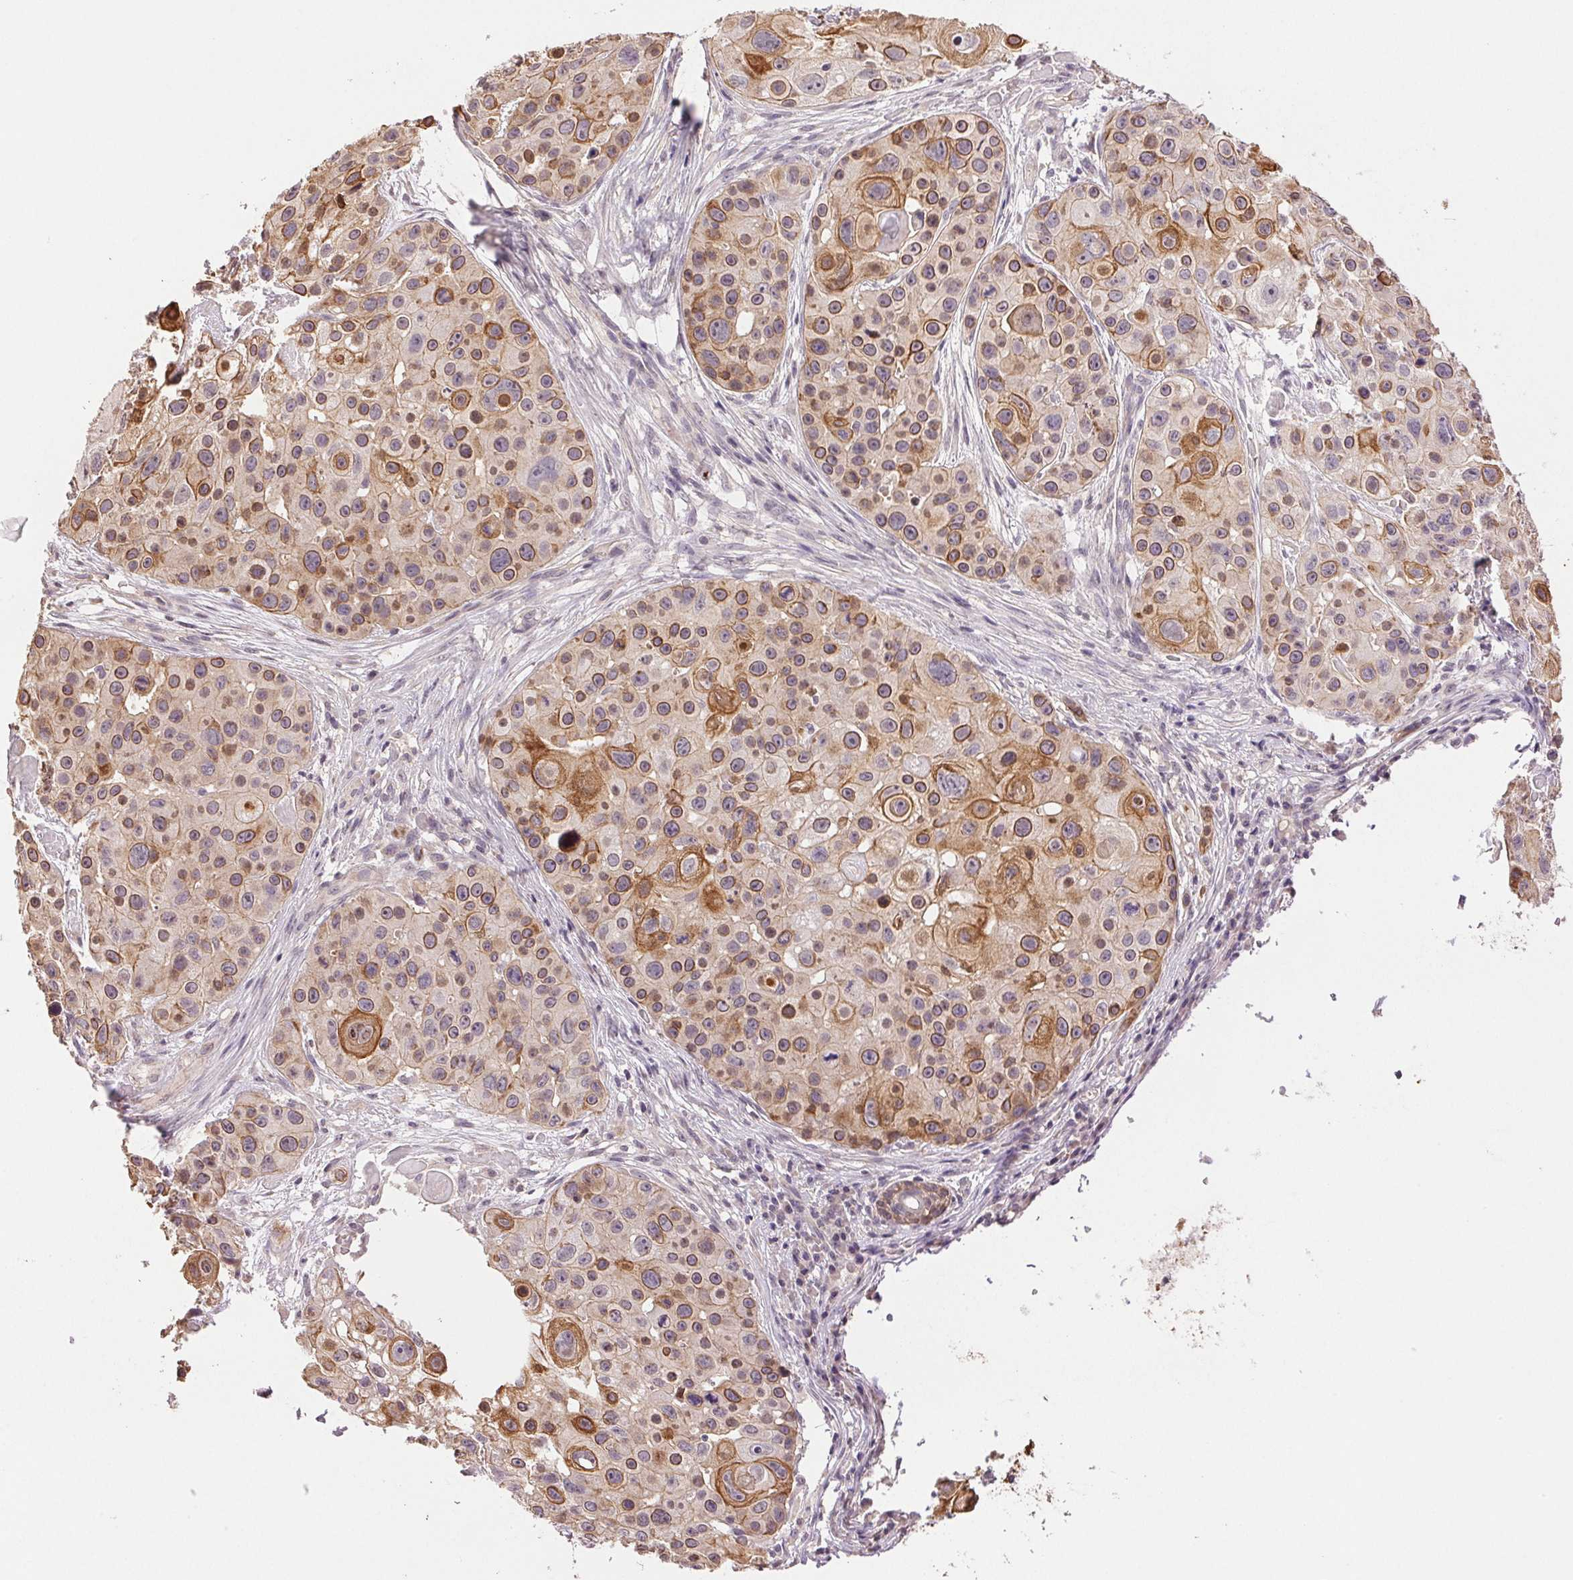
{"staining": {"intensity": "moderate", "quantity": ">75%", "location": "cytoplasmic/membranous"}, "tissue": "skin cancer", "cell_type": "Tumor cells", "image_type": "cancer", "snomed": [{"axis": "morphology", "description": "Squamous cell carcinoma, NOS"}, {"axis": "topography", "description": "Skin"}], "caption": "A brown stain labels moderate cytoplasmic/membranous expression of a protein in human squamous cell carcinoma (skin) tumor cells. The protein is stained brown, and the nuclei are stained in blue (DAB IHC with brightfield microscopy, high magnification).", "gene": "TMEM253", "patient": {"sex": "male", "age": 92}}